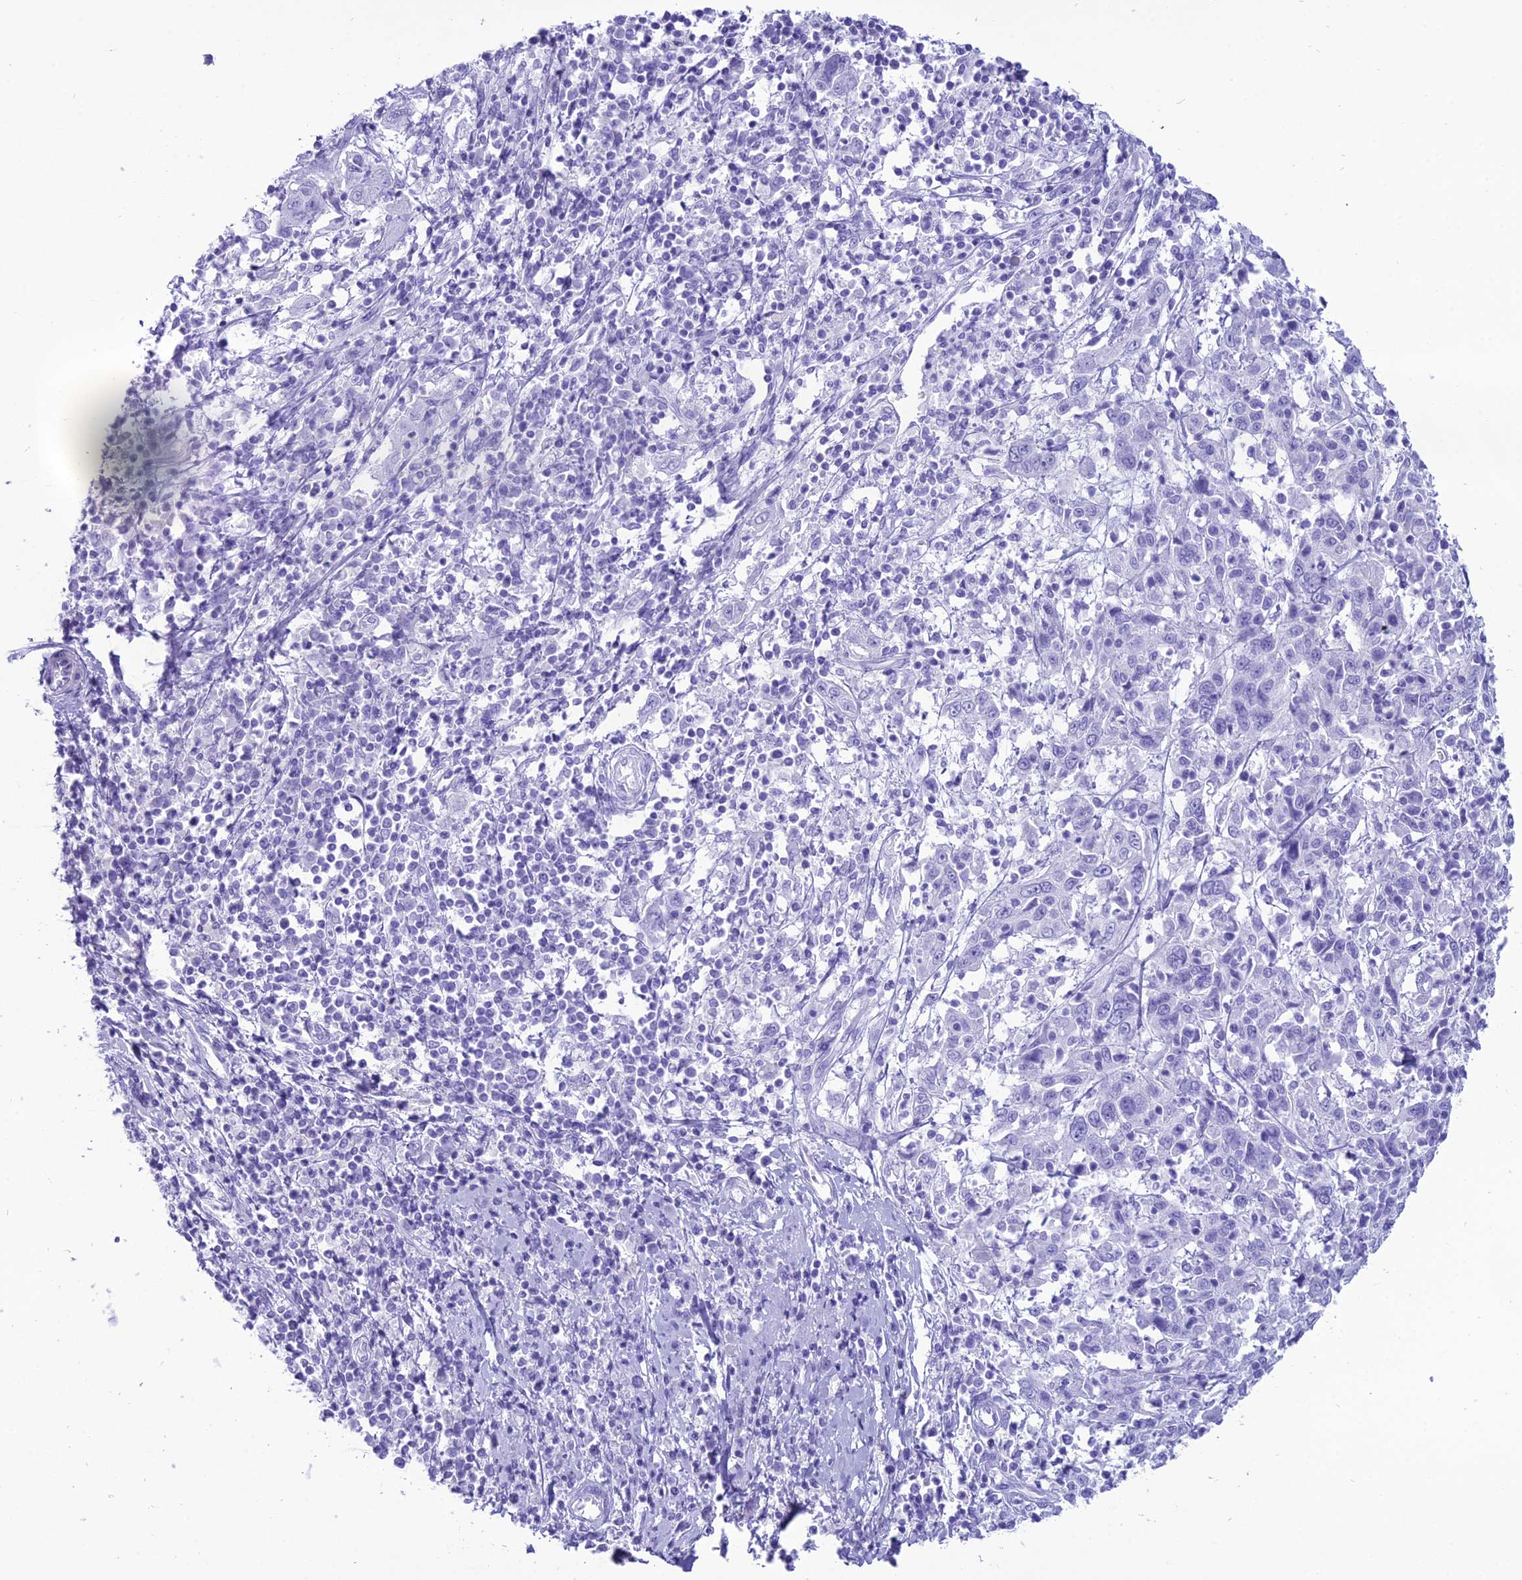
{"staining": {"intensity": "negative", "quantity": "none", "location": "none"}, "tissue": "cervical cancer", "cell_type": "Tumor cells", "image_type": "cancer", "snomed": [{"axis": "morphology", "description": "Squamous cell carcinoma, NOS"}, {"axis": "topography", "description": "Cervix"}], "caption": "IHC of cervical cancer (squamous cell carcinoma) demonstrates no expression in tumor cells.", "gene": "PNMA5", "patient": {"sex": "female", "age": 46}}